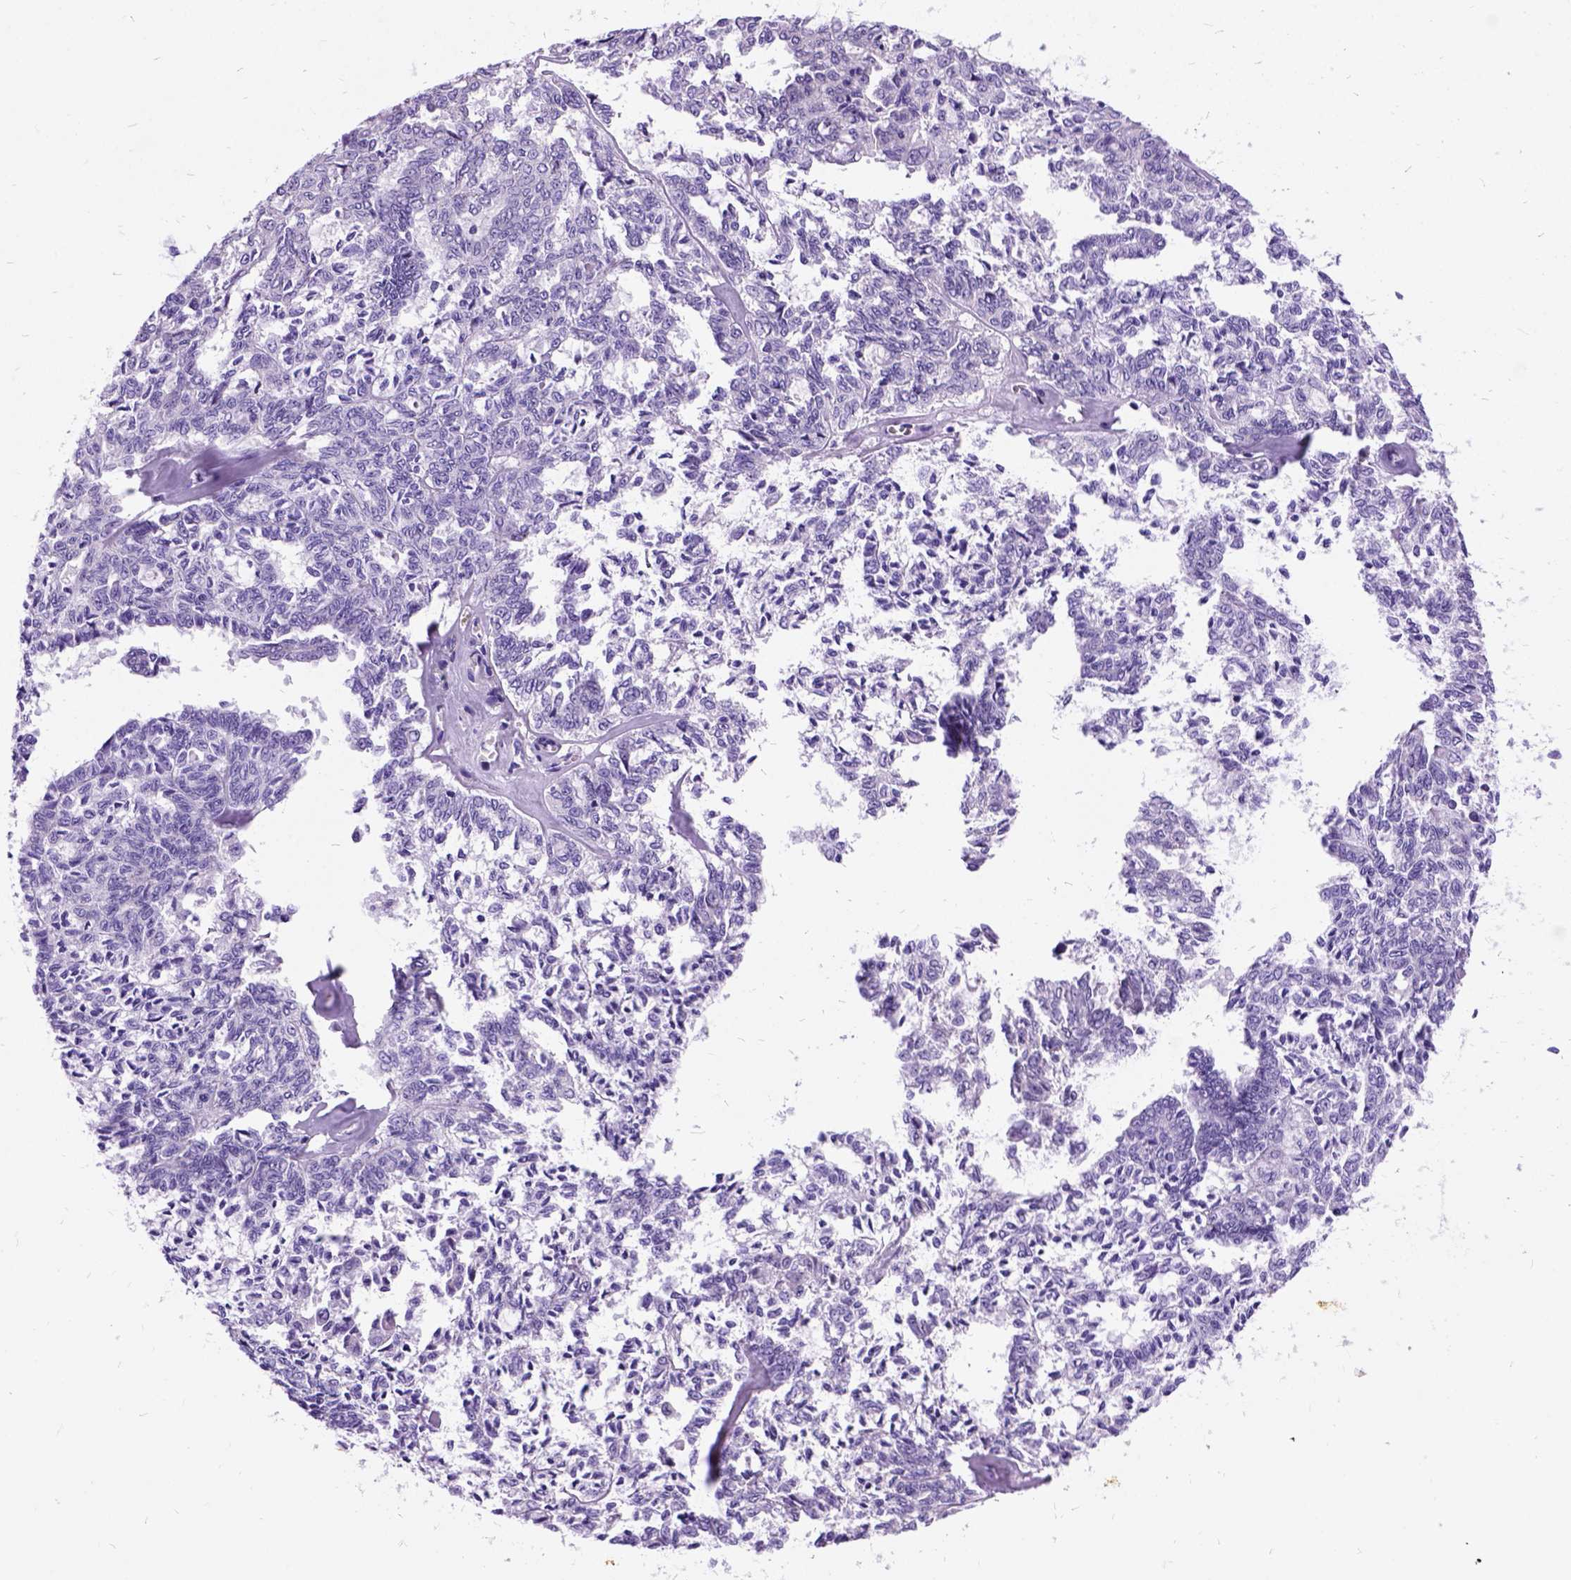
{"staining": {"intensity": "negative", "quantity": "none", "location": "none"}, "tissue": "ovarian cancer", "cell_type": "Tumor cells", "image_type": "cancer", "snomed": [{"axis": "morphology", "description": "Cystadenocarcinoma, serous, NOS"}, {"axis": "topography", "description": "Ovary"}], "caption": "Human ovarian cancer stained for a protein using IHC exhibits no expression in tumor cells.", "gene": "CFAP54", "patient": {"sex": "female", "age": 71}}